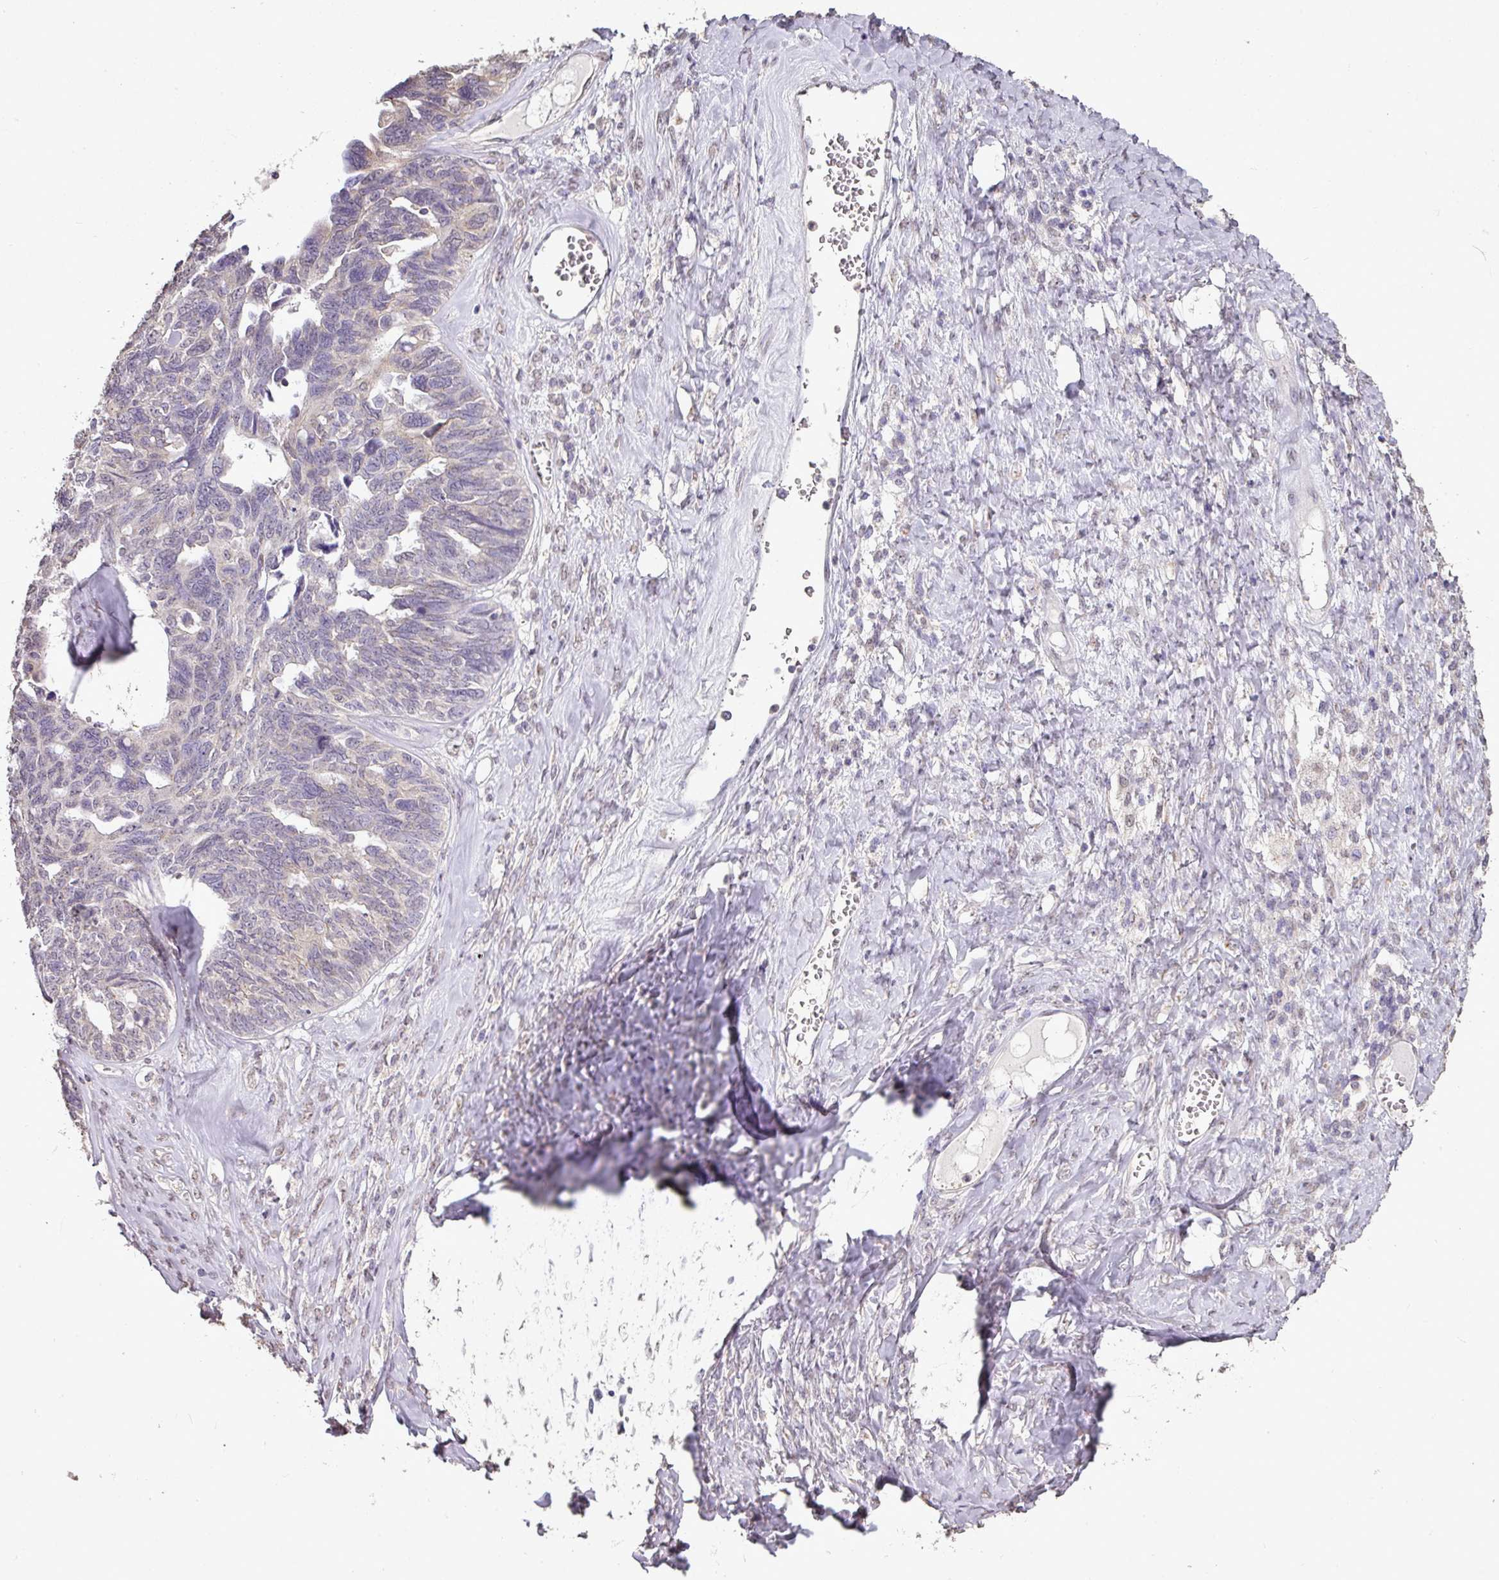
{"staining": {"intensity": "negative", "quantity": "none", "location": "none"}, "tissue": "ovarian cancer", "cell_type": "Tumor cells", "image_type": "cancer", "snomed": [{"axis": "morphology", "description": "Cystadenocarcinoma, serous, NOS"}, {"axis": "topography", "description": "Ovary"}], "caption": "Tumor cells show no significant protein expression in serous cystadenocarcinoma (ovarian).", "gene": "JPH2", "patient": {"sex": "female", "age": 79}}